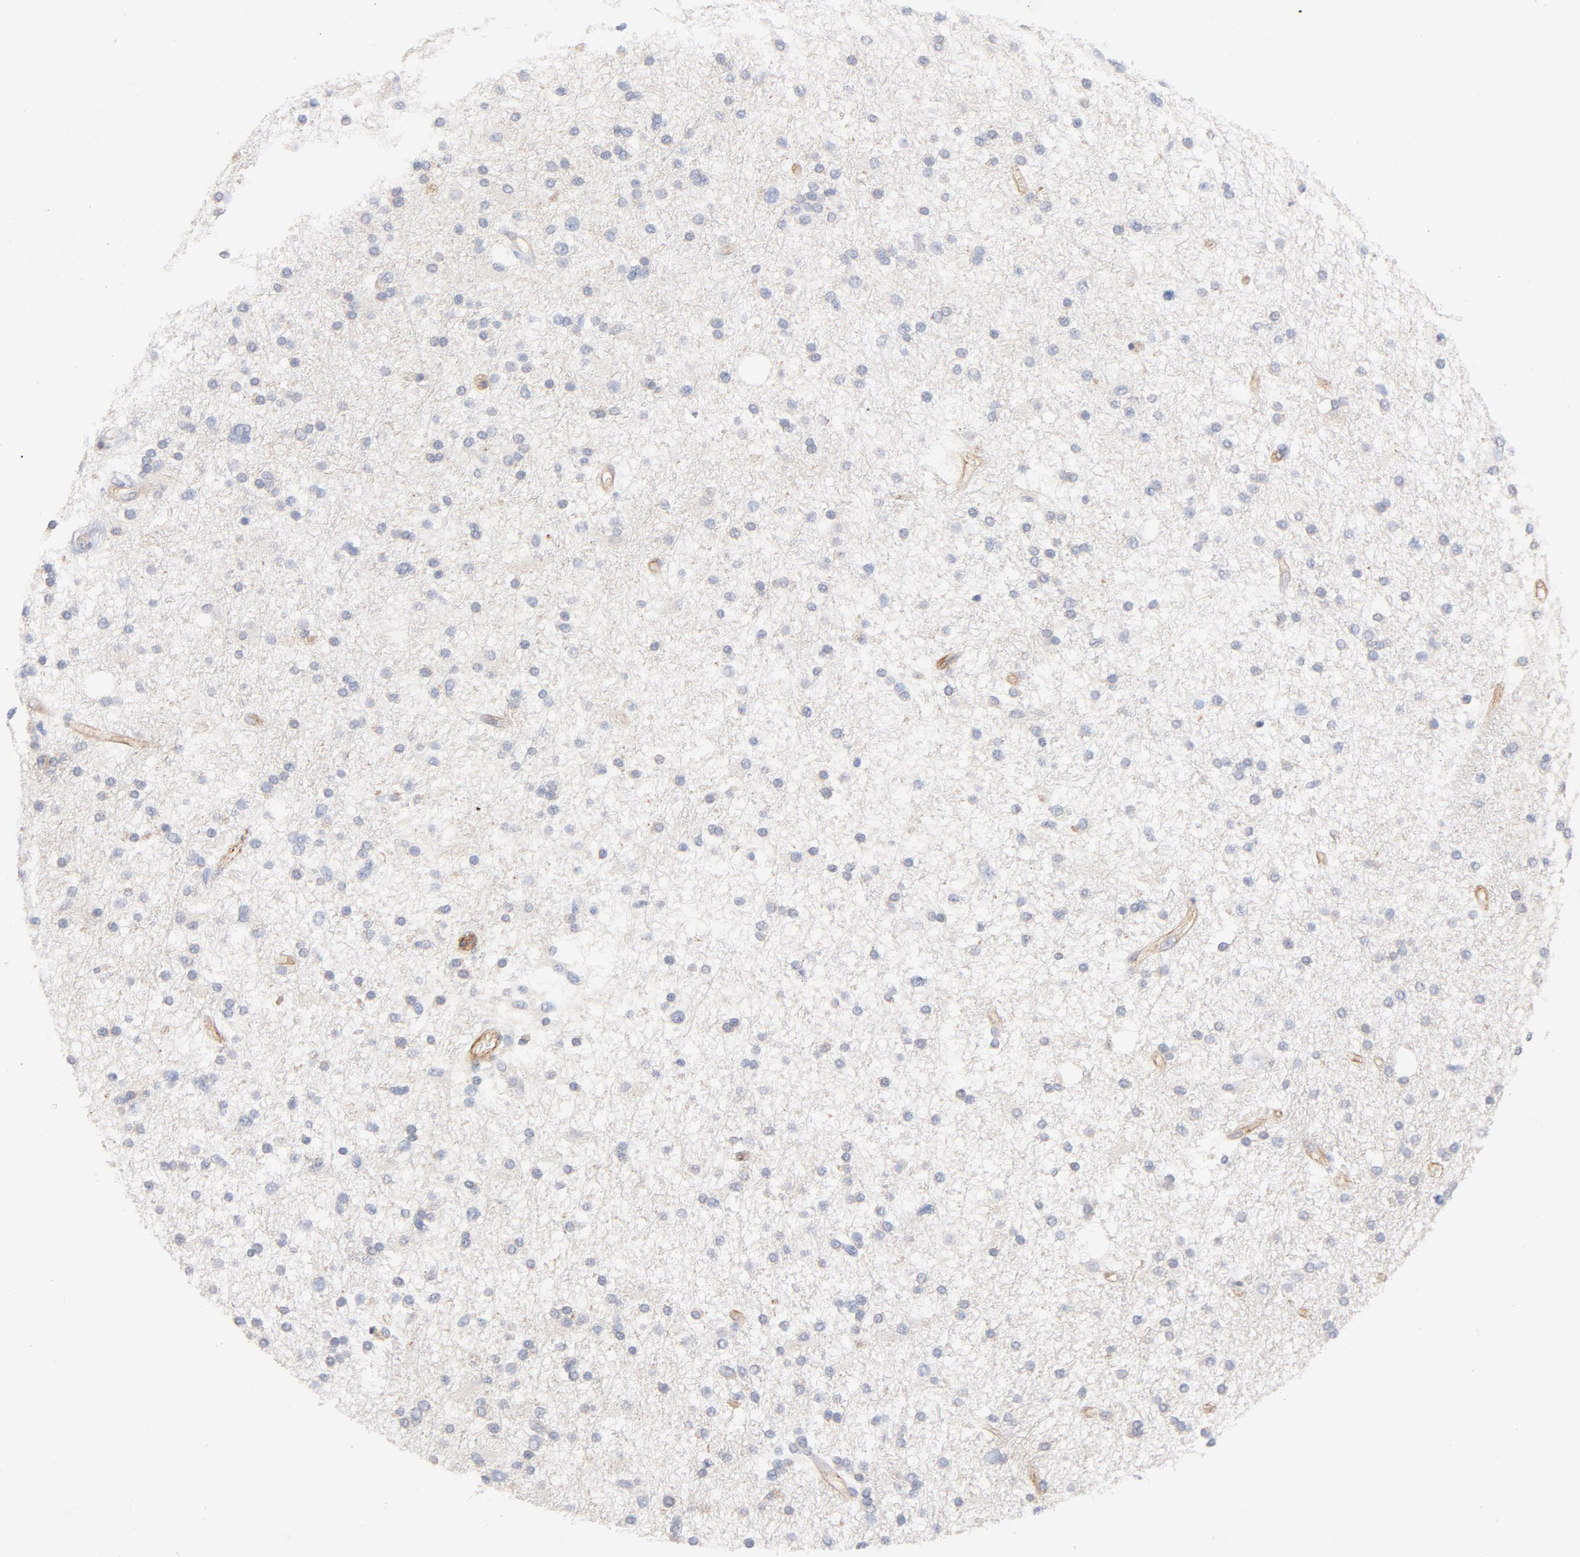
{"staining": {"intensity": "weak", "quantity": "<25%", "location": "cytoplasmic/membranous"}, "tissue": "glioma", "cell_type": "Tumor cells", "image_type": "cancer", "snomed": [{"axis": "morphology", "description": "Glioma, malignant, High grade"}, {"axis": "topography", "description": "Brain"}], "caption": "Immunohistochemistry of high-grade glioma (malignant) displays no staining in tumor cells.", "gene": "STRN3", "patient": {"sex": "male", "age": 33}}